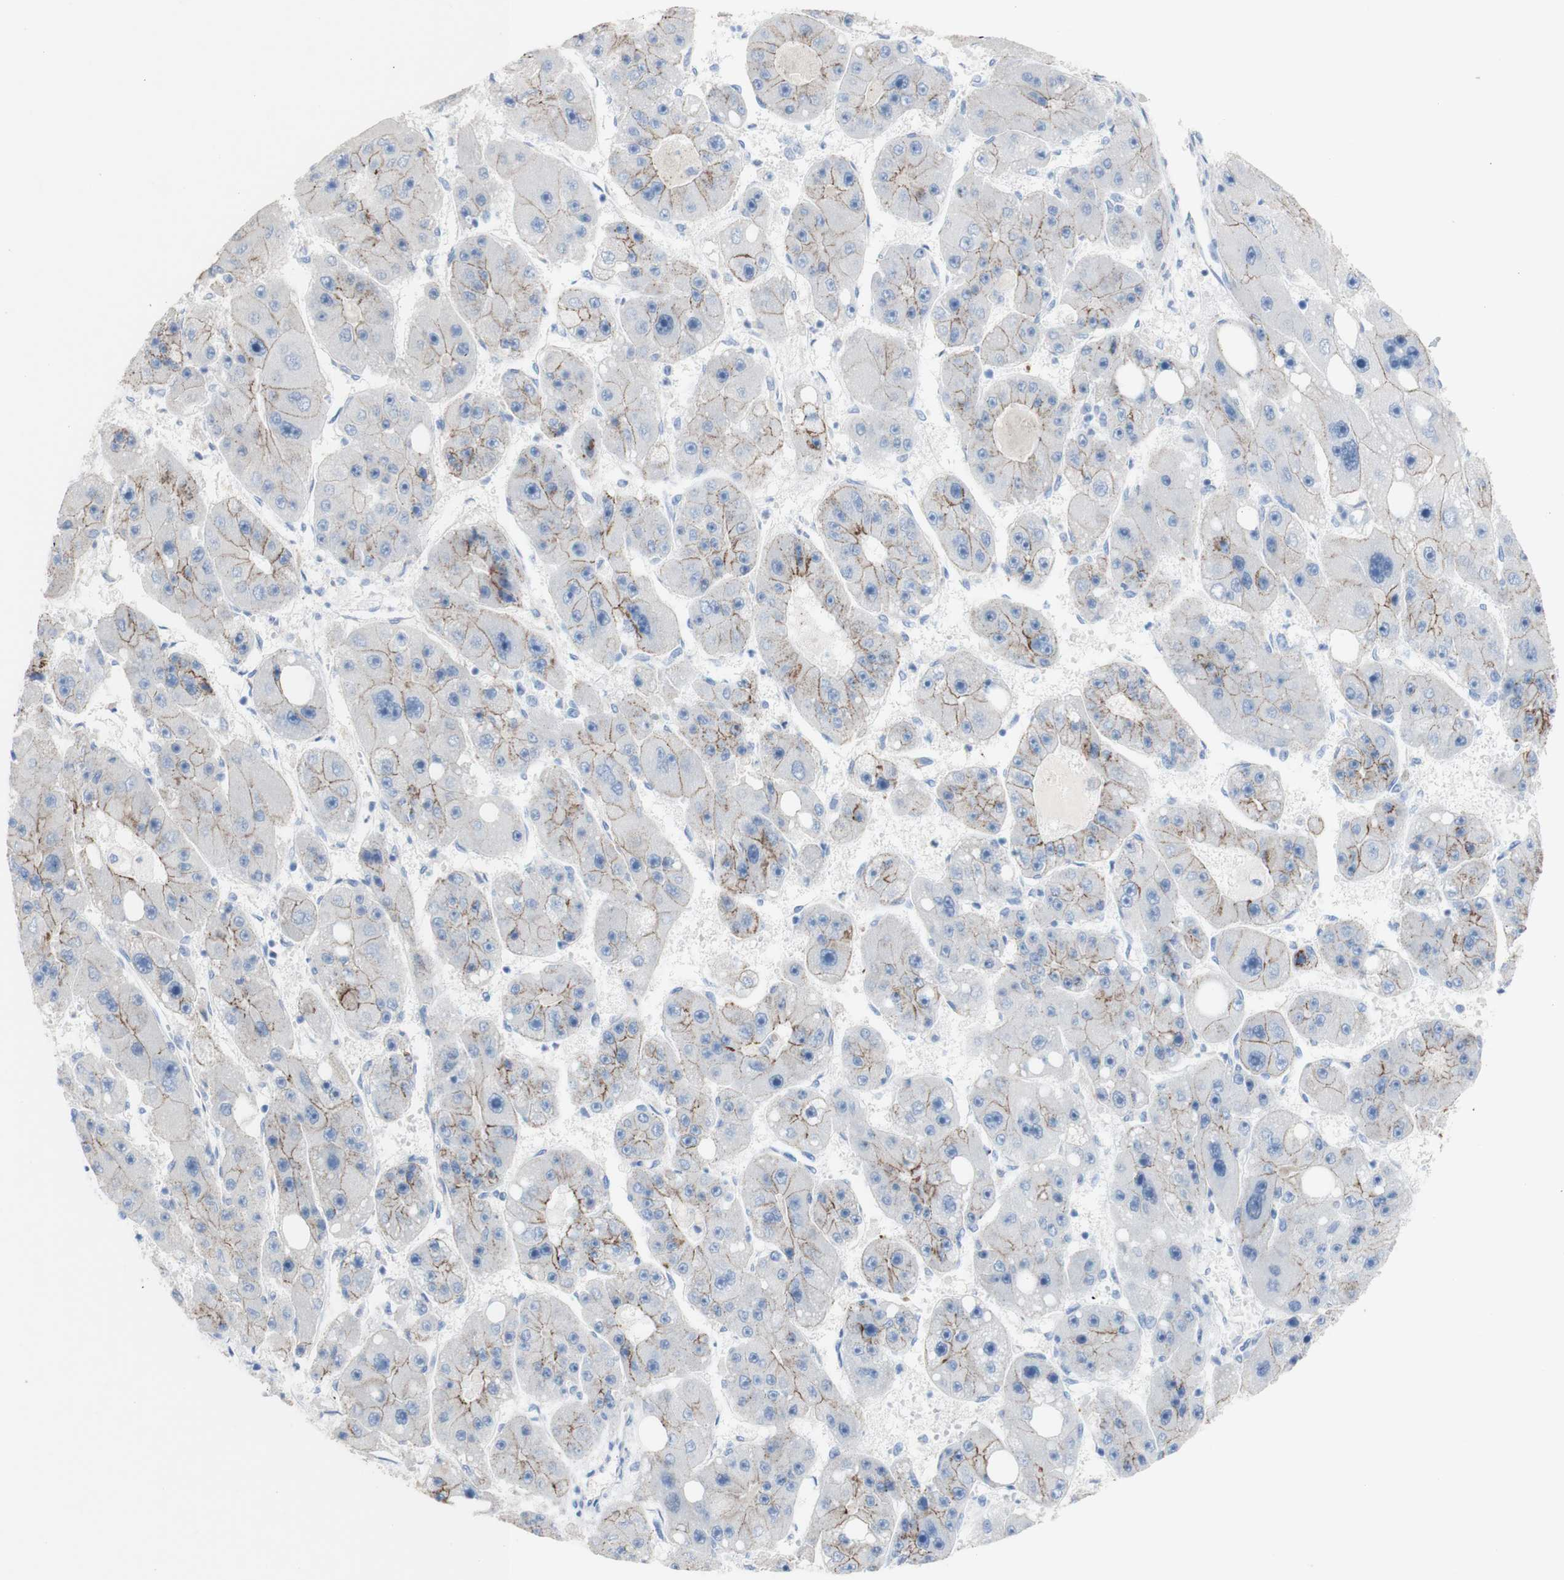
{"staining": {"intensity": "moderate", "quantity": "25%-75%", "location": "cytoplasmic/membranous"}, "tissue": "liver cancer", "cell_type": "Tumor cells", "image_type": "cancer", "snomed": [{"axis": "morphology", "description": "Carcinoma, Hepatocellular, NOS"}, {"axis": "topography", "description": "Liver"}], "caption": "Moderate cytoplasmic/membranous protein positivity is seen in about 25%-75% of tumor cells in liver cancer.", "gene": "DSC2", "patient": {"sex": "female", "age": 61}}